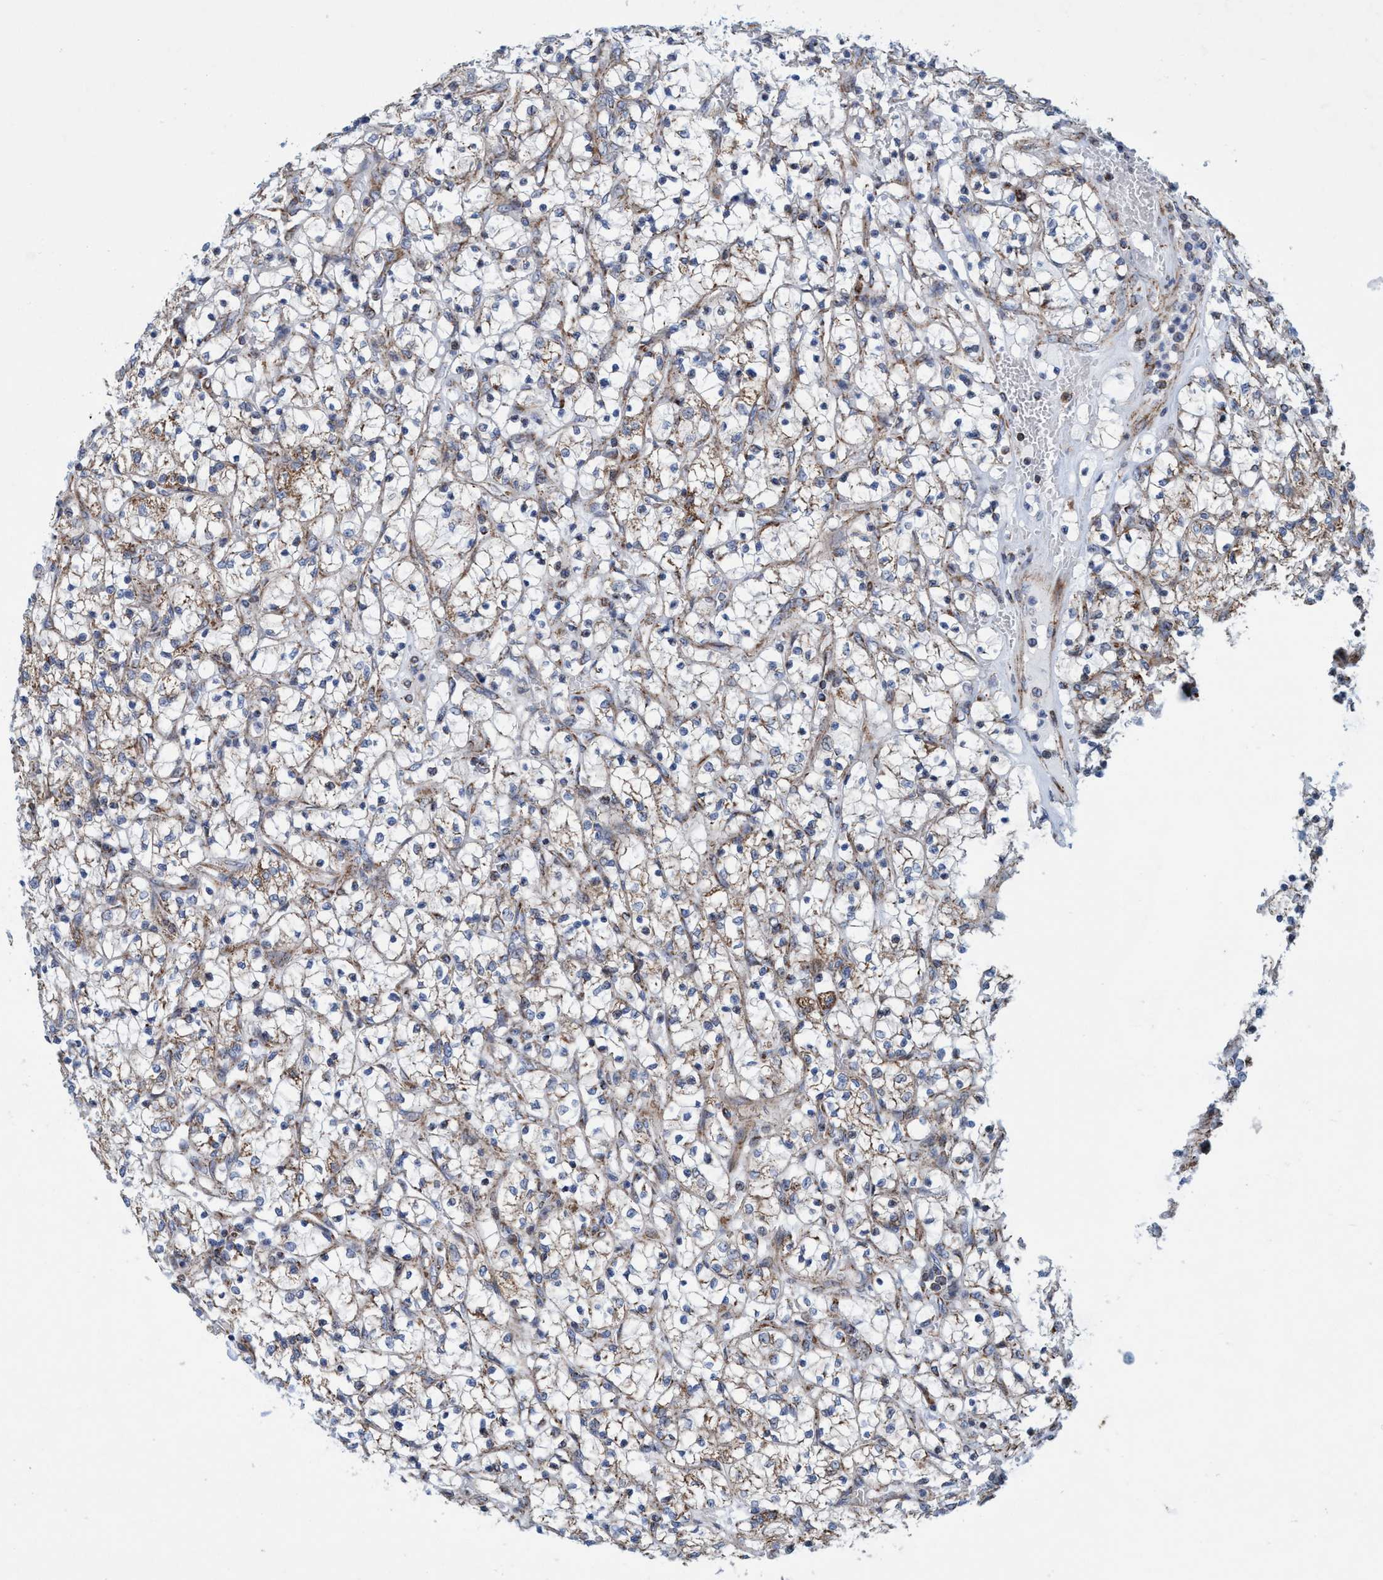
{"staining": {"intensity": "weak", "quantity": ">75%", "location": "cytoplasmic/membranous"}, "tissue": "renal cancer", "cell_type": "Tumor cells", "image_type": "cancer", "snomed": [{"axis": "morphology", "description": "Adenocarcinoma, NOS"}, {"axis": "topography", "description": "Kidney"}], "caption": "A histopathology image of renal cancer stained for a protein exhibits weak cytoplasmic/membranous brown staining in tumor cells. Nuclei are stained in blue.", "gene": "POLR1F", "patient": {"sex": "female", "age": 69}}